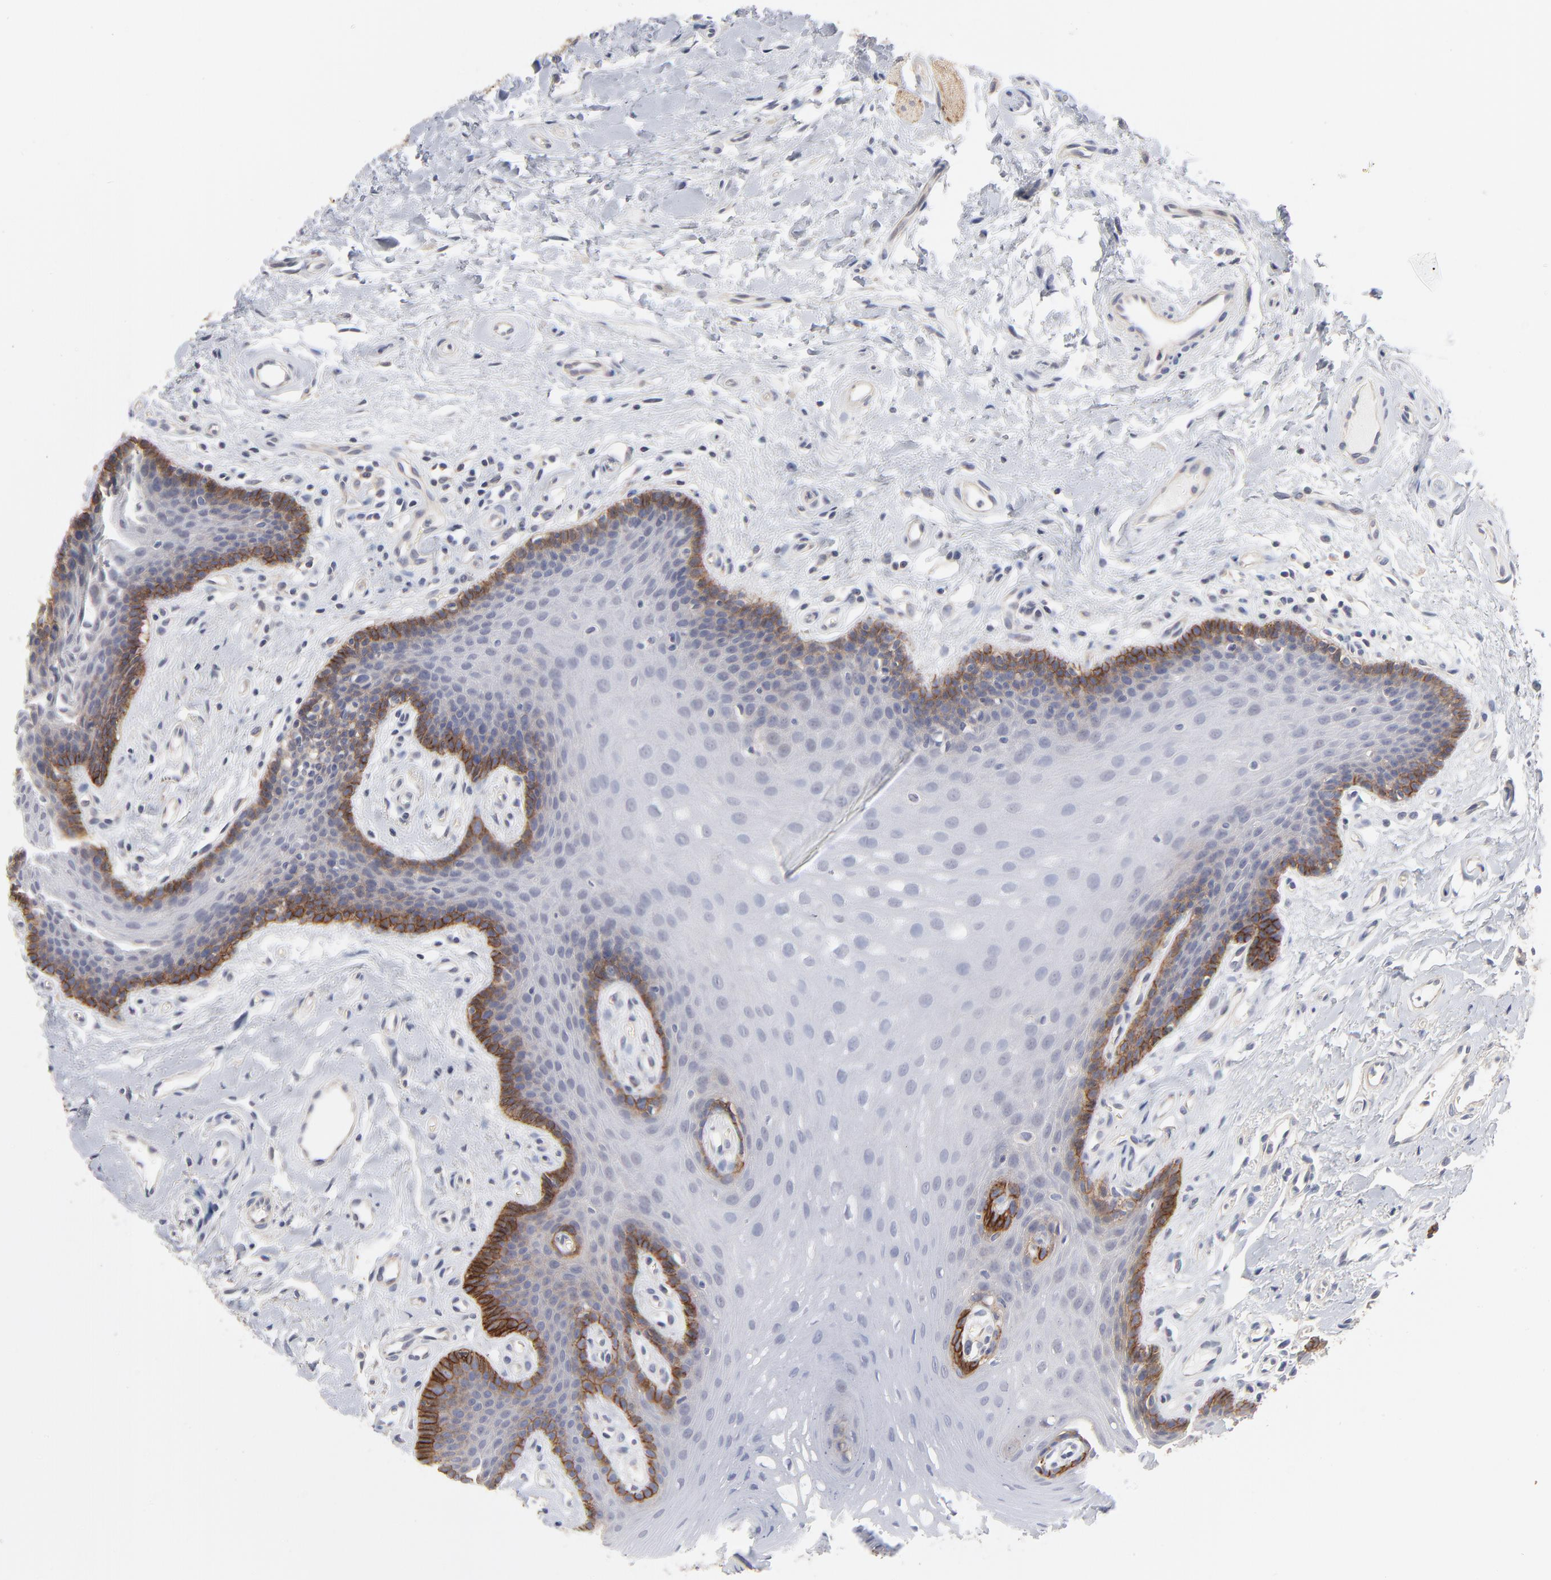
{"staining": {"intensity": "moderate", "quantity": "<25%", "location": "cytoplasmic/membranous"}, "tissue": "oral mucosa", "cell_type": "Squamous epithelial cells", "image_type": "normal", "snomed": [{"axis": "morphology", "description": "Normal tissue, NOS"}, {"axis": "topography", "description": "Oral tissue"}], "caption": "Protein analysis of unremarkable oral mucosa exhibits moderate cytoplasmic/membranous staining in about <25% of squamous epithelial cells.", "gene": "SLC16A1", "patient": {"sex": "male", "age": 62}}